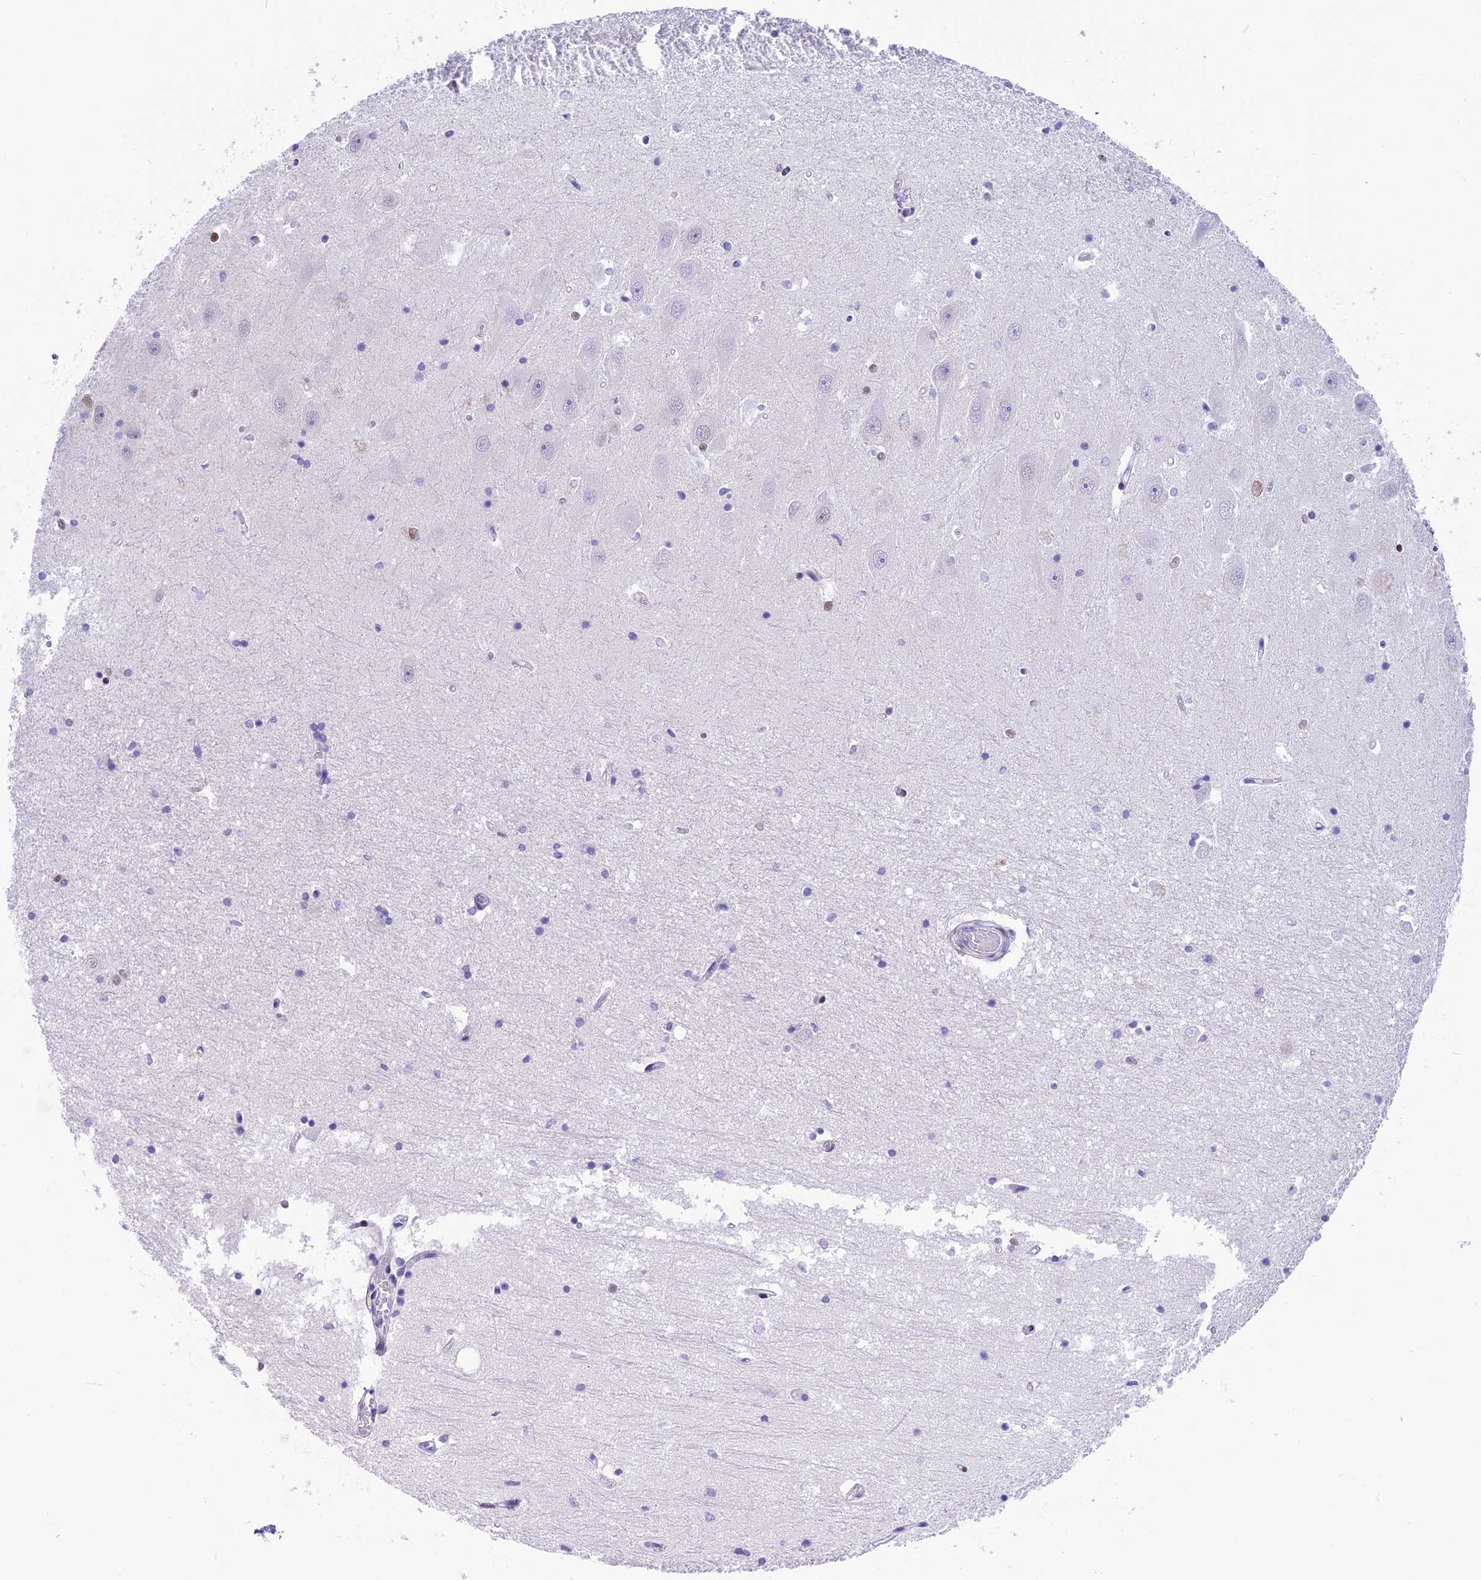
{"staining": {"intensity": "negative", "quantity": "none", "location": "none"}, "tissue": "hippocampus", "cell_type": "Glial cells", "image_type": "normal", "snomed": [{"axis": "morphology", "description": "Normal tissue, NOS"}, {"axis": "topography", "description": "Hippocampus"}], "caption": "Photomicrograph shows no significant protein expression in glial cells of benign hippocampus. The staining was performed using DAB to visualize the protein expression in brown, while the nuclei were stained in blue with hematoxylin (Magnification: 20x).", "gene": "RPS6KB1", "patient": {"sex": "male", "age": 45}}